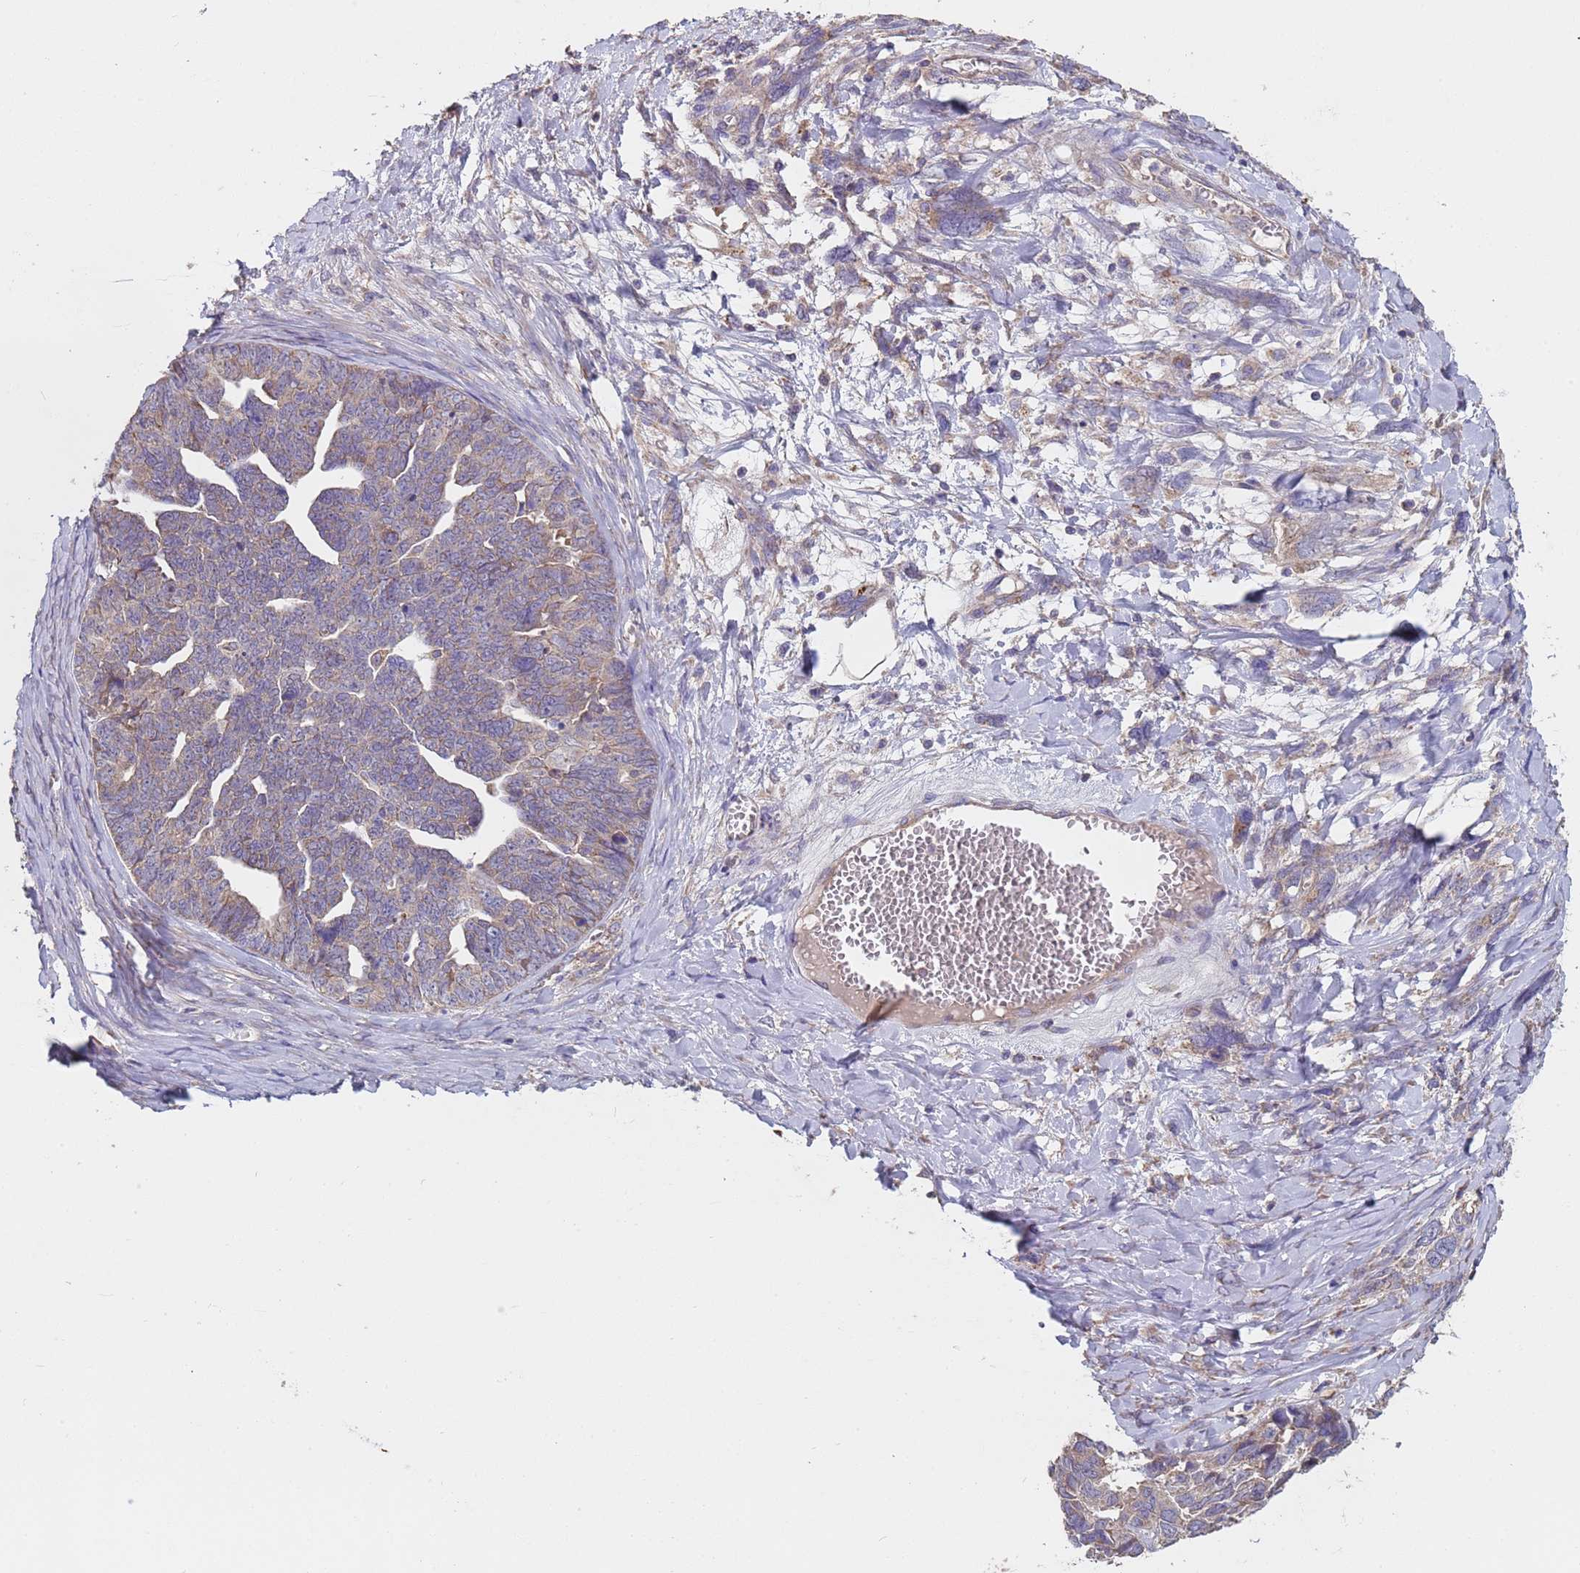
{"staining": {"intensity": "weak", "quantity": "25%-75%", "location": "cytoplasmic/membranous"}, "tissue": "ovarian cancer", "cell_type": "Tumor cells", "image_type": "cancer", "snomed": [{"axis": "morphology", "description": "Cystadenocarcinoma, serous, NOS"}, {"axis": "topography", "description": "Ovary"}], "caption": "Weak cytoplasmic/membranous positivity for a protein is seen in approximately 25%-75% of tumor cells of ovarian serous cystadenocarcinoma using immunohistochemistry.", "gene": "EEF1AKMT1", "patient": {"sex": "female", "age": 79}}